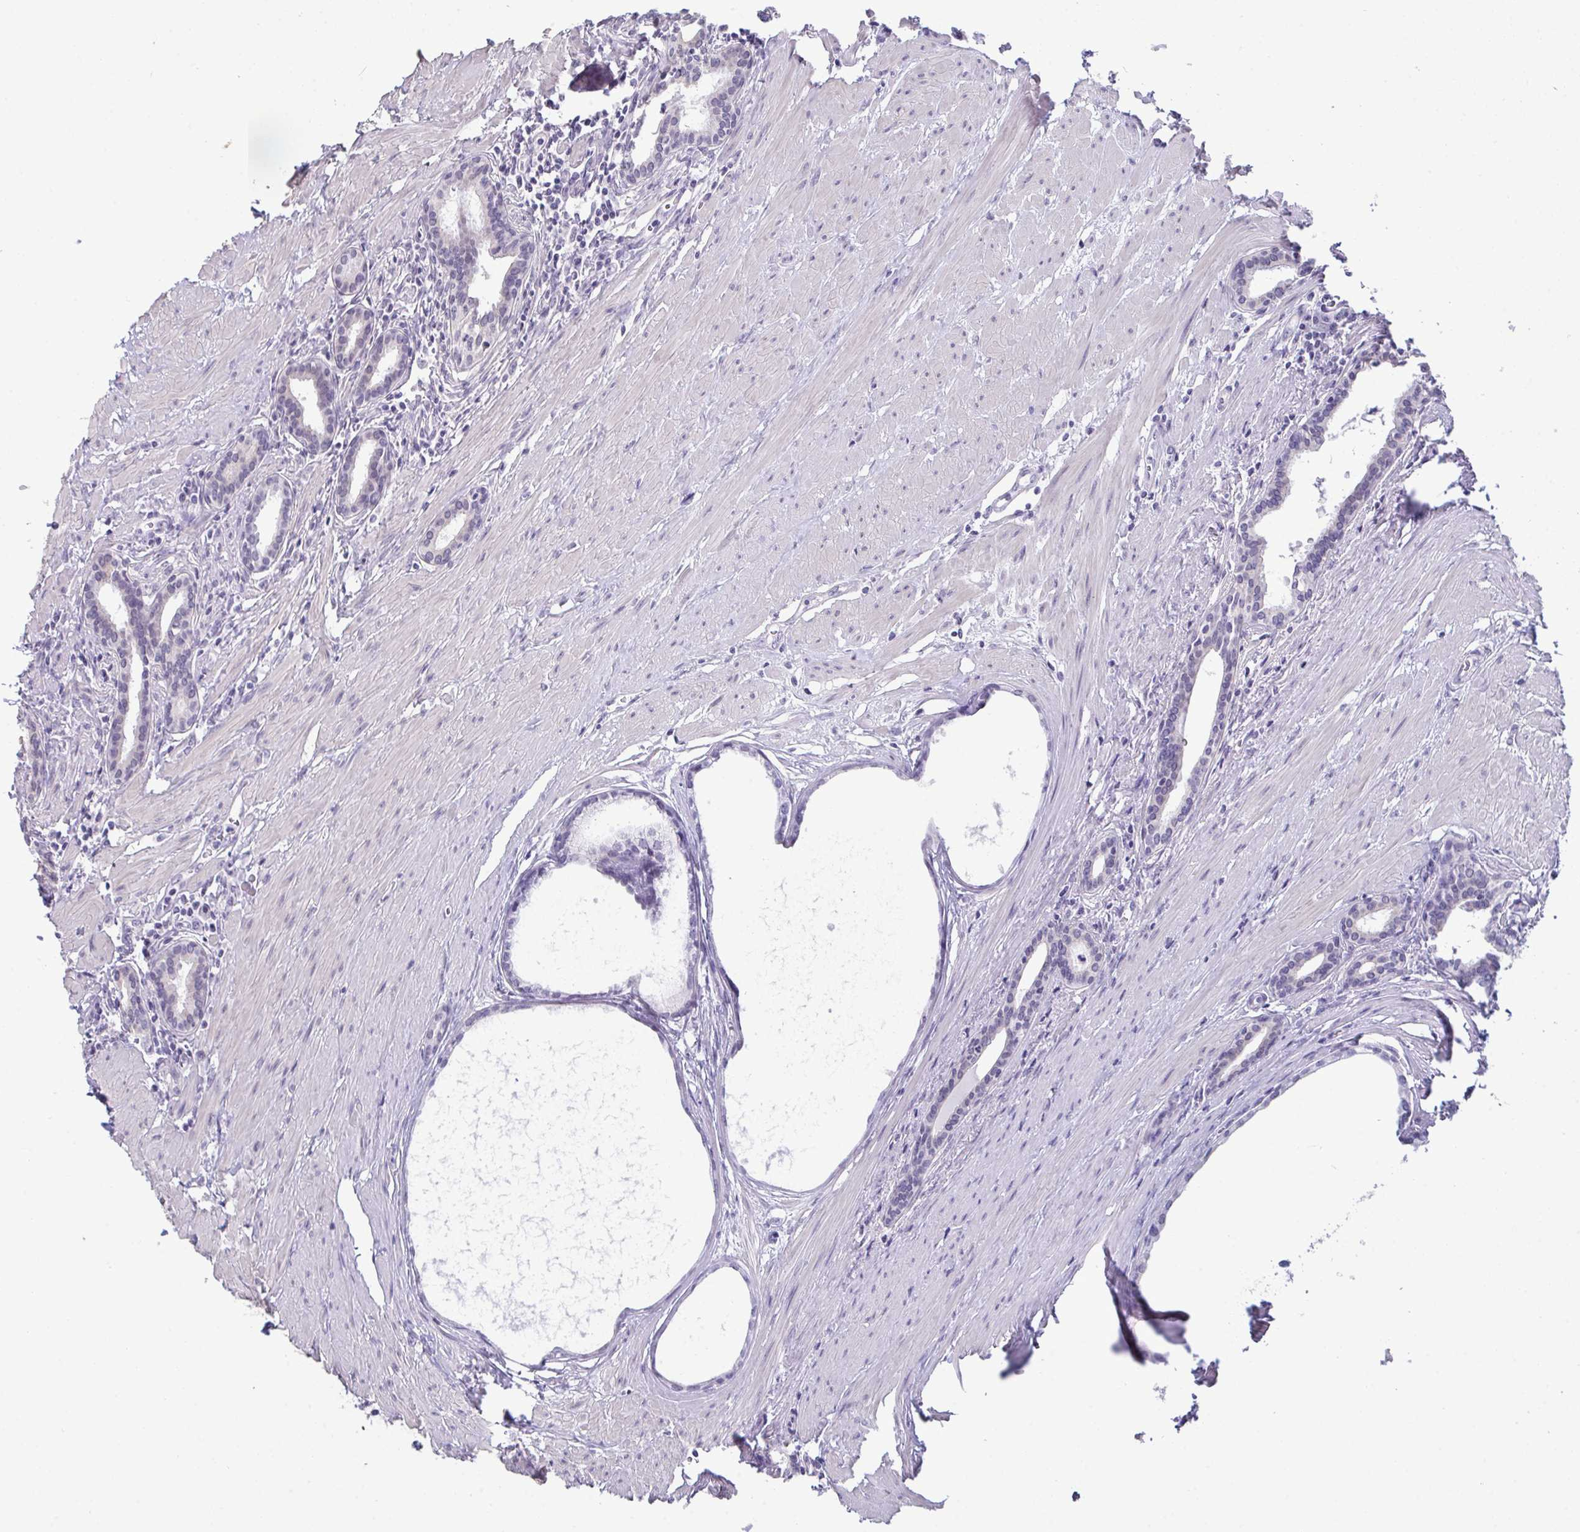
{"staining": {"intensity": "negative", "quantity": "none", "location": "none"}, "tissue": "prostate", "cell_type": "Glandular cells", "image_type": "normal", "snomed": [{"axis": "morphology", "description": "Normal tissue, NOS"}, {"axis": "topography", "description": "Prostate"}, {"axis": "topography", "description": "Peripheral nerve tissue"}], "caption": "The image demonstrates no staining of glandular cells in benign prostate. (DAB IHC with hematoxylin counter stain).", "gene": "ATP6V0D2", "patient": {"sex": "male", "age": 55}}